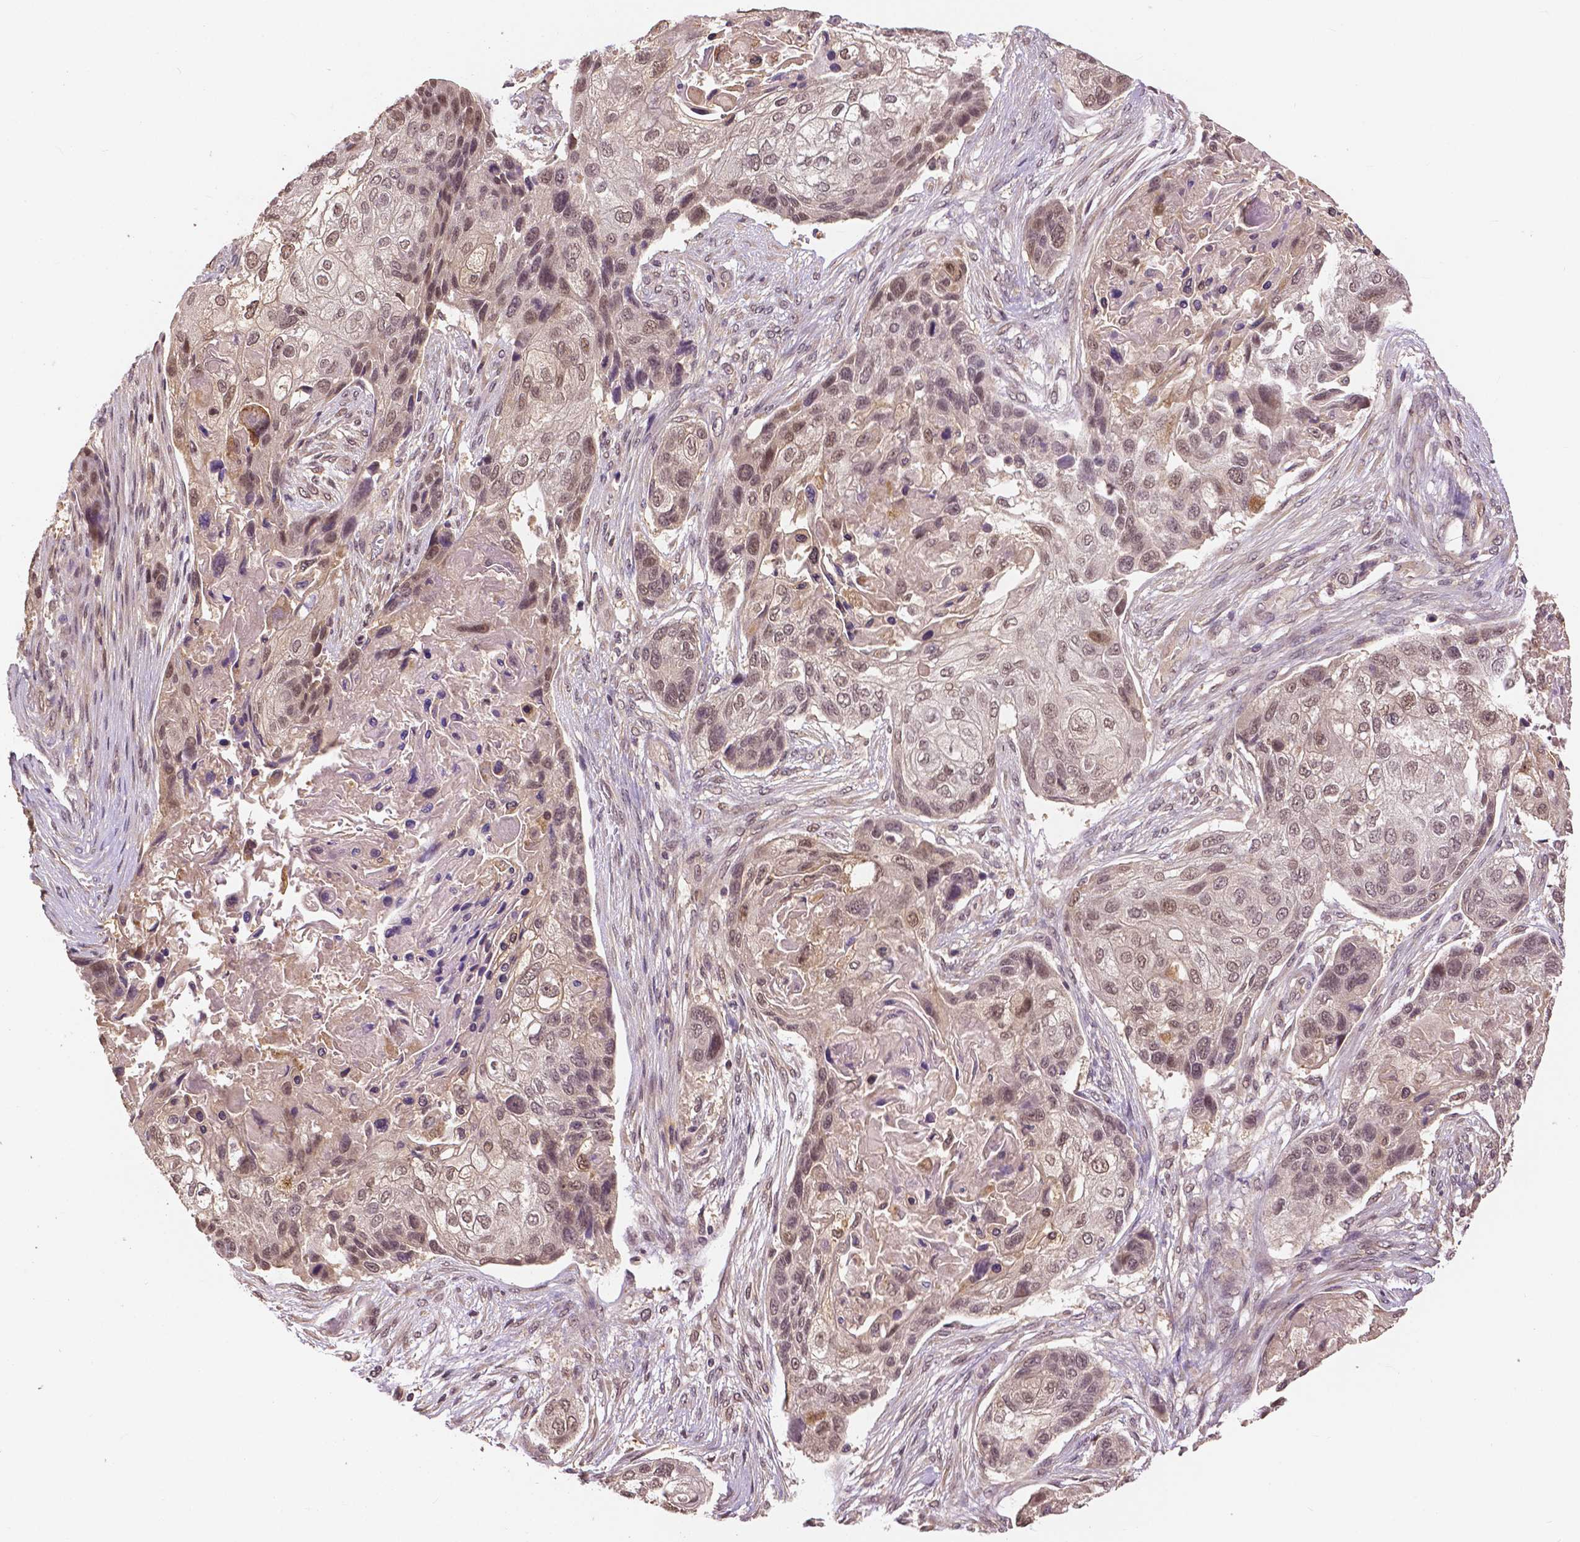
{"staining": {"intensity": "weak", "quantity": ">75%", "location": "nuclear"}, "tissue": "lung cancer", "cell_type": "Tumor cells", "image_type": "cancer", "snomed": [{"axis": "morphology", "description": "Squamous cell carcinoma, NOS"}, {"axis": "topography", "description": "Lung"}], "caption": "Lung squamous cell carcinoma stained with immunohistochemistry (IHC) exhibits weak nuclear staining in about >75% of tumor cells. (IHC, brightfield microscopy, high magnification).", "gene": "MAP1LC3B", "patient": {"sex": "male", "age": 69}}